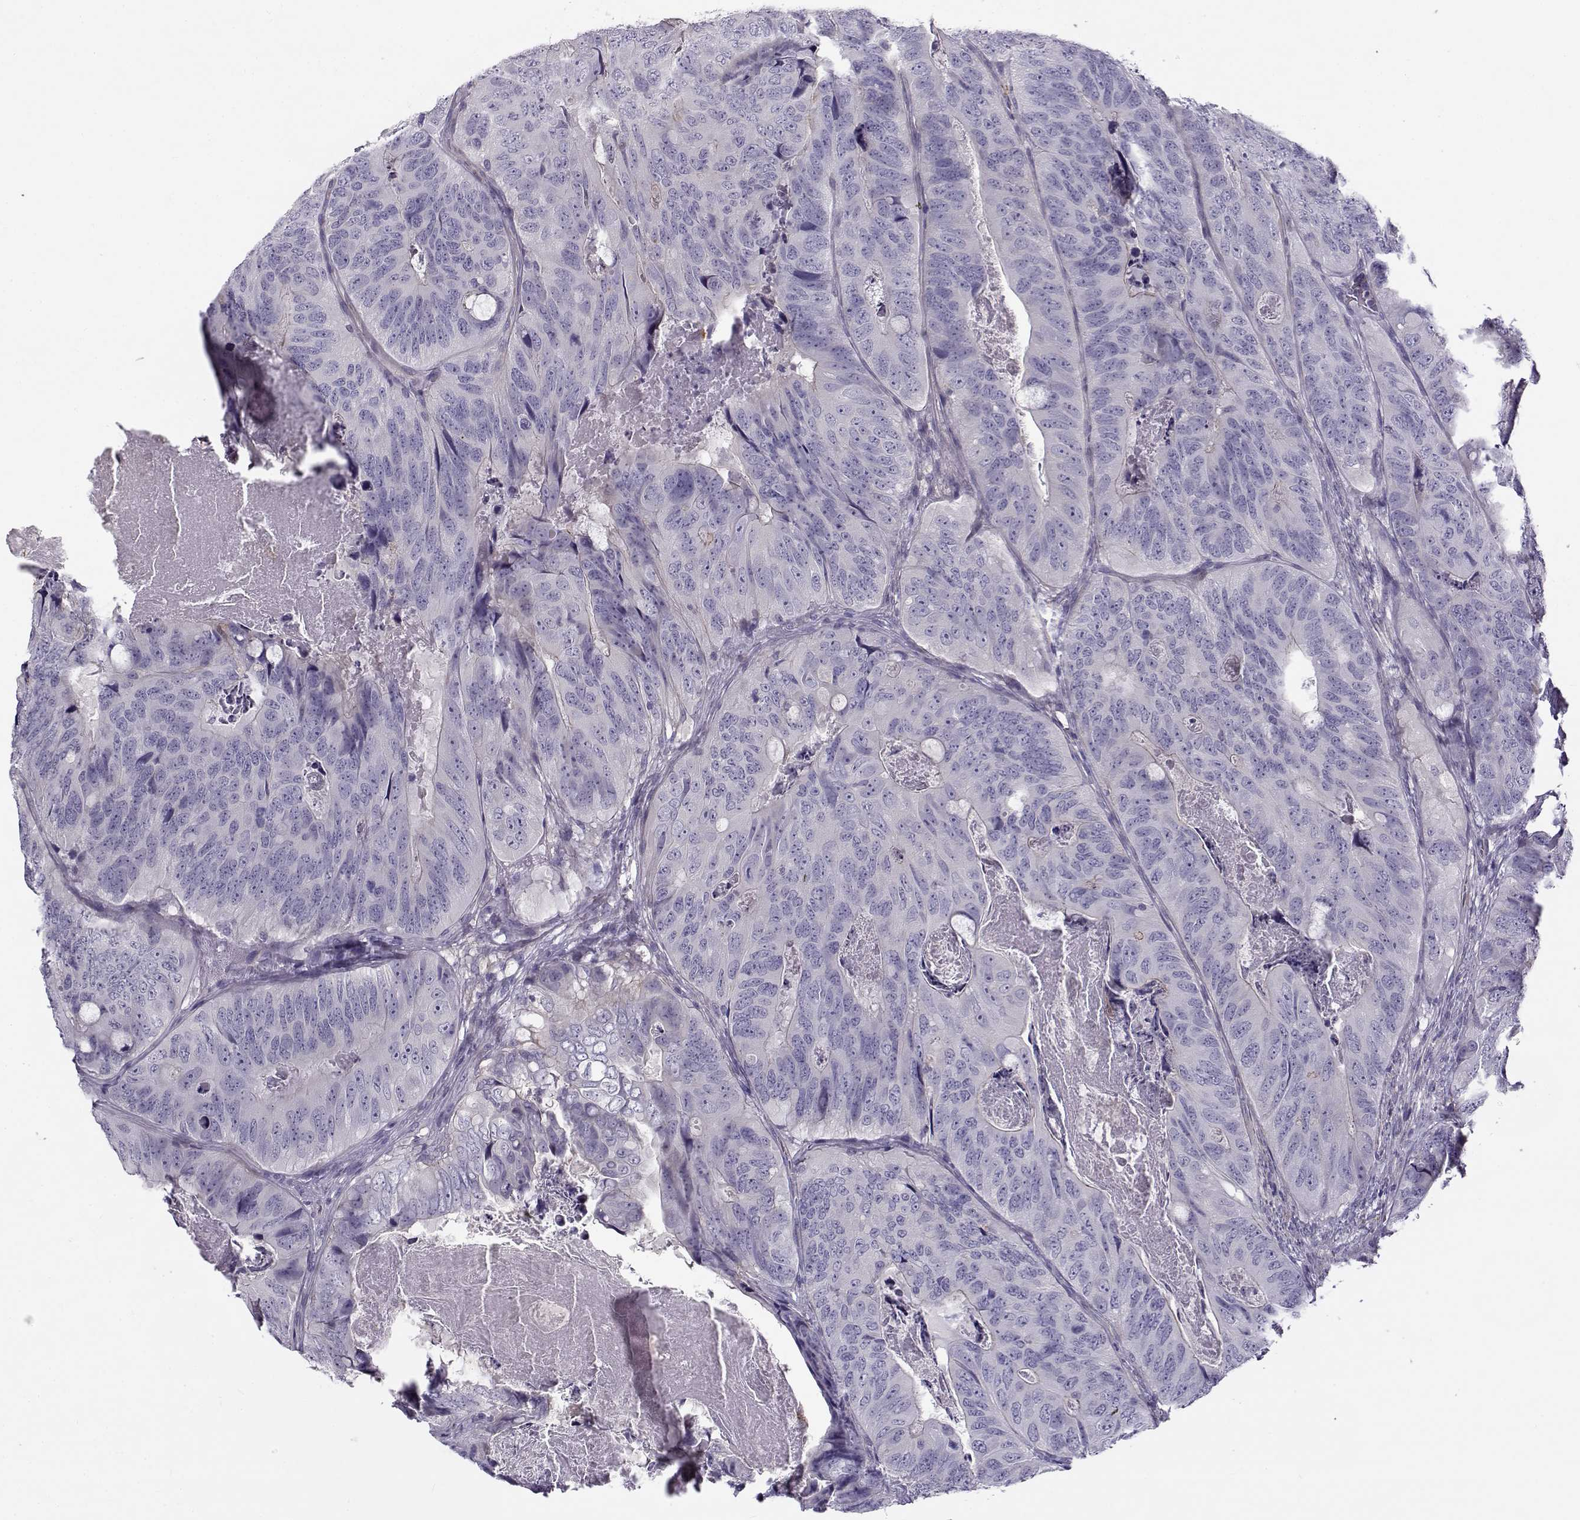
{"staining": {"intensity": "negative", "quantity": "none", "location": "none"}, "tissue": "colorectal cancer", "cell_type": "Tumor cells", "image_type": "cancer", "snomed": [{"axis": "morphology", "description": "Adenocarcinoma, NOS"}, {"axis": "topography", "description": "Colon"}], "caption": "IHC of colorectal cancer (adenocarcinoma) shows no positivity in tumor cells. Brightfield microscopy of immunohistochemistry (IHC) stained with DAB (3,3'-diaminobenzidine) (brown) and hematoxylin (blue), captured at high magnification.", "gene": "UCP3", "patient": {"sex": "male", "age": 79}}